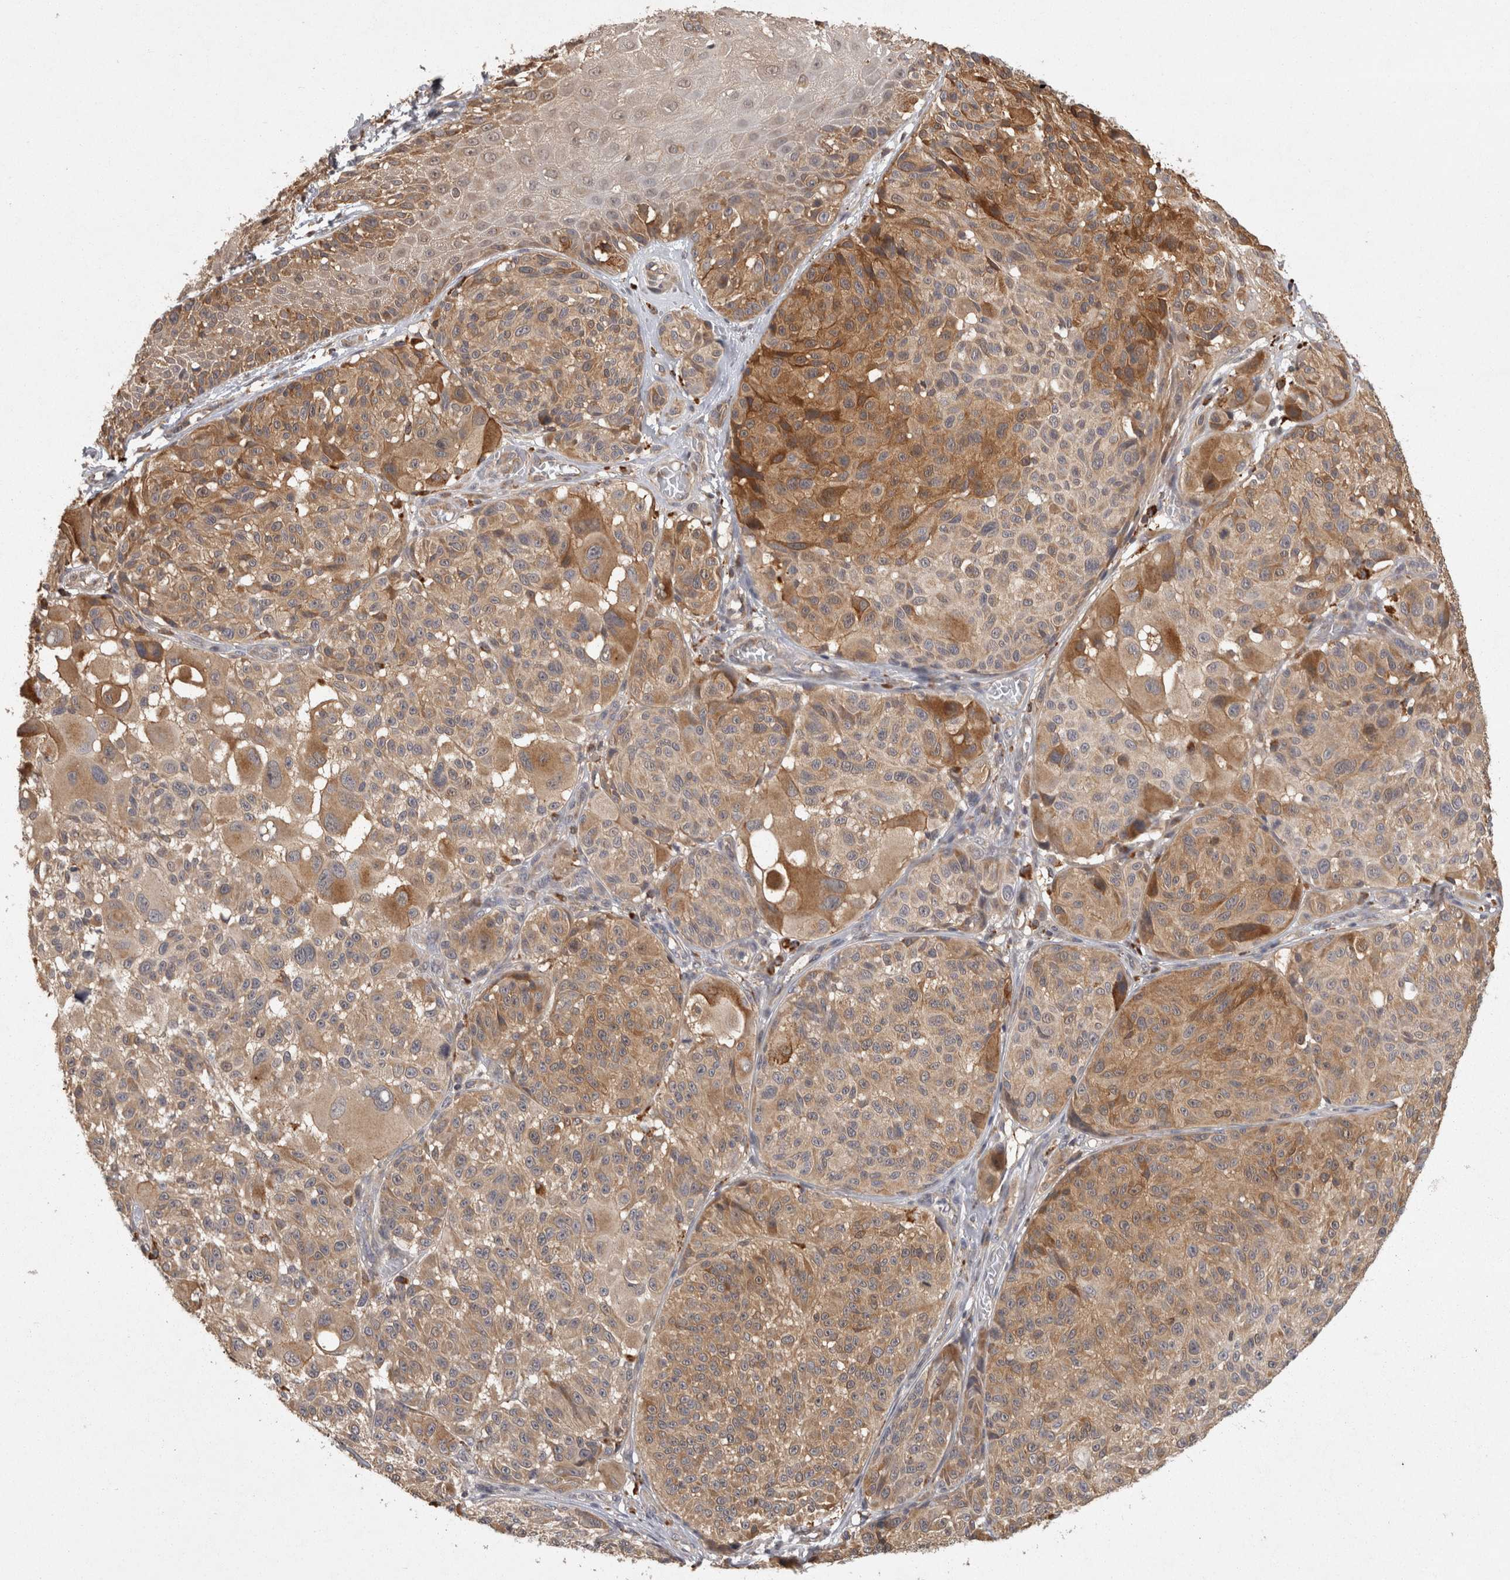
{"staining": {"intensity": "moderate", "quantity": ">75%", "location": "cytoplasmic/membranous"}, "tissue": "melanoma", "cell_type": "Tumor cells", "image_type": "cancer", "snomed": [{"axis": "morphology", "description": "Malignant melanoma, NOS"}, {"axis": "topography", "description": "Skin"}], "caption": "Malignant melanoma stained with a brown dye reveals moderate cytoplasmic/membranous positive expression in approximately >75% of tumor cells.", "gene": "ACAT2", "patient": {"sex": "male", "age": 83}}